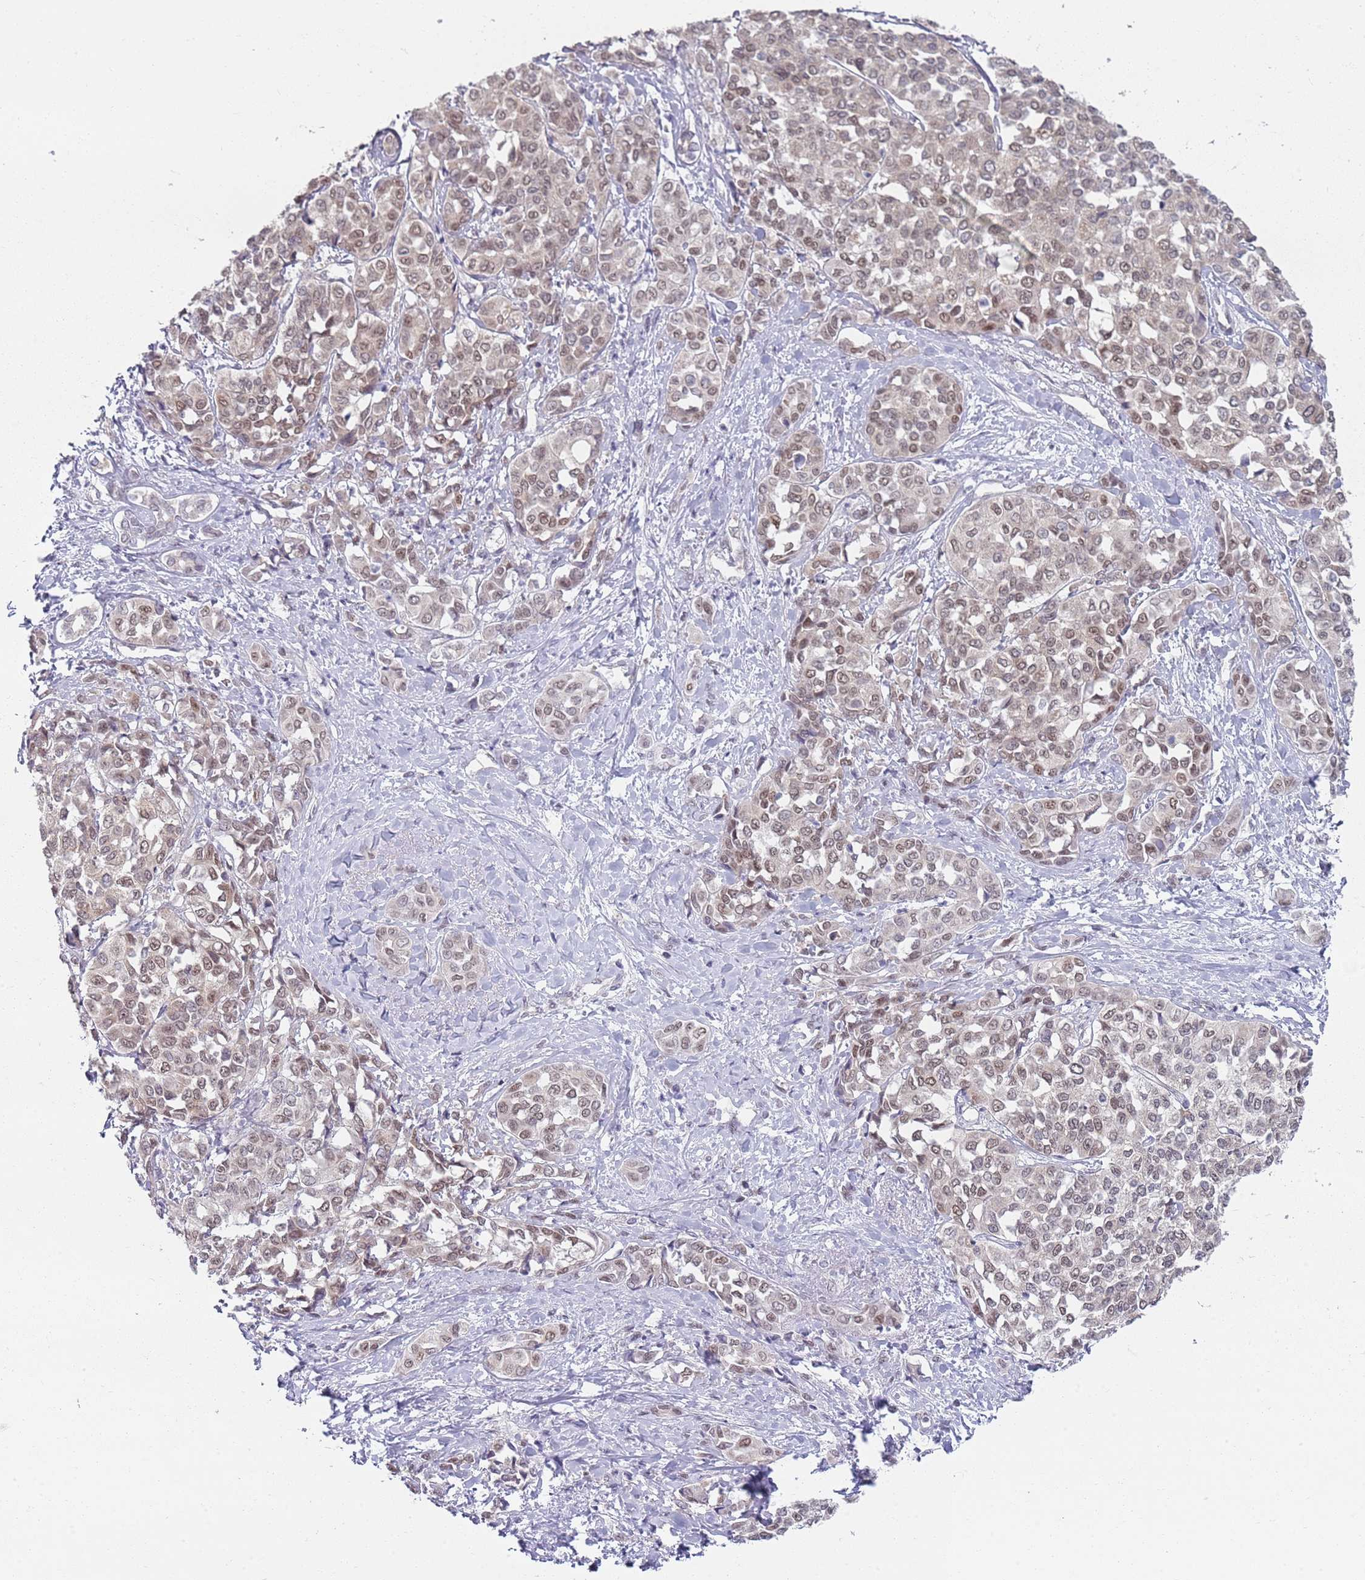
{"staining": {"intensity": "moderate", "quantity": ">75%", "location": "nuclear"}, "tissue": "liver cancer", "cell_type": "Tumor cells", "image_type": "cancer", "snomed": [{"axis": "morphology", "description": "Cholangiocarcinoma"}, {"axis": "topography", "description": "Liver"}], "caption": "An image showing moderate nuclear positivity in about >75% of tumor cells in liver cancer (cholangiocarcinoma), as visualized by brown immunohistochemical staining.", "gene": "SMARCAL1", "patient": {"sex": "female", "age": 77}}